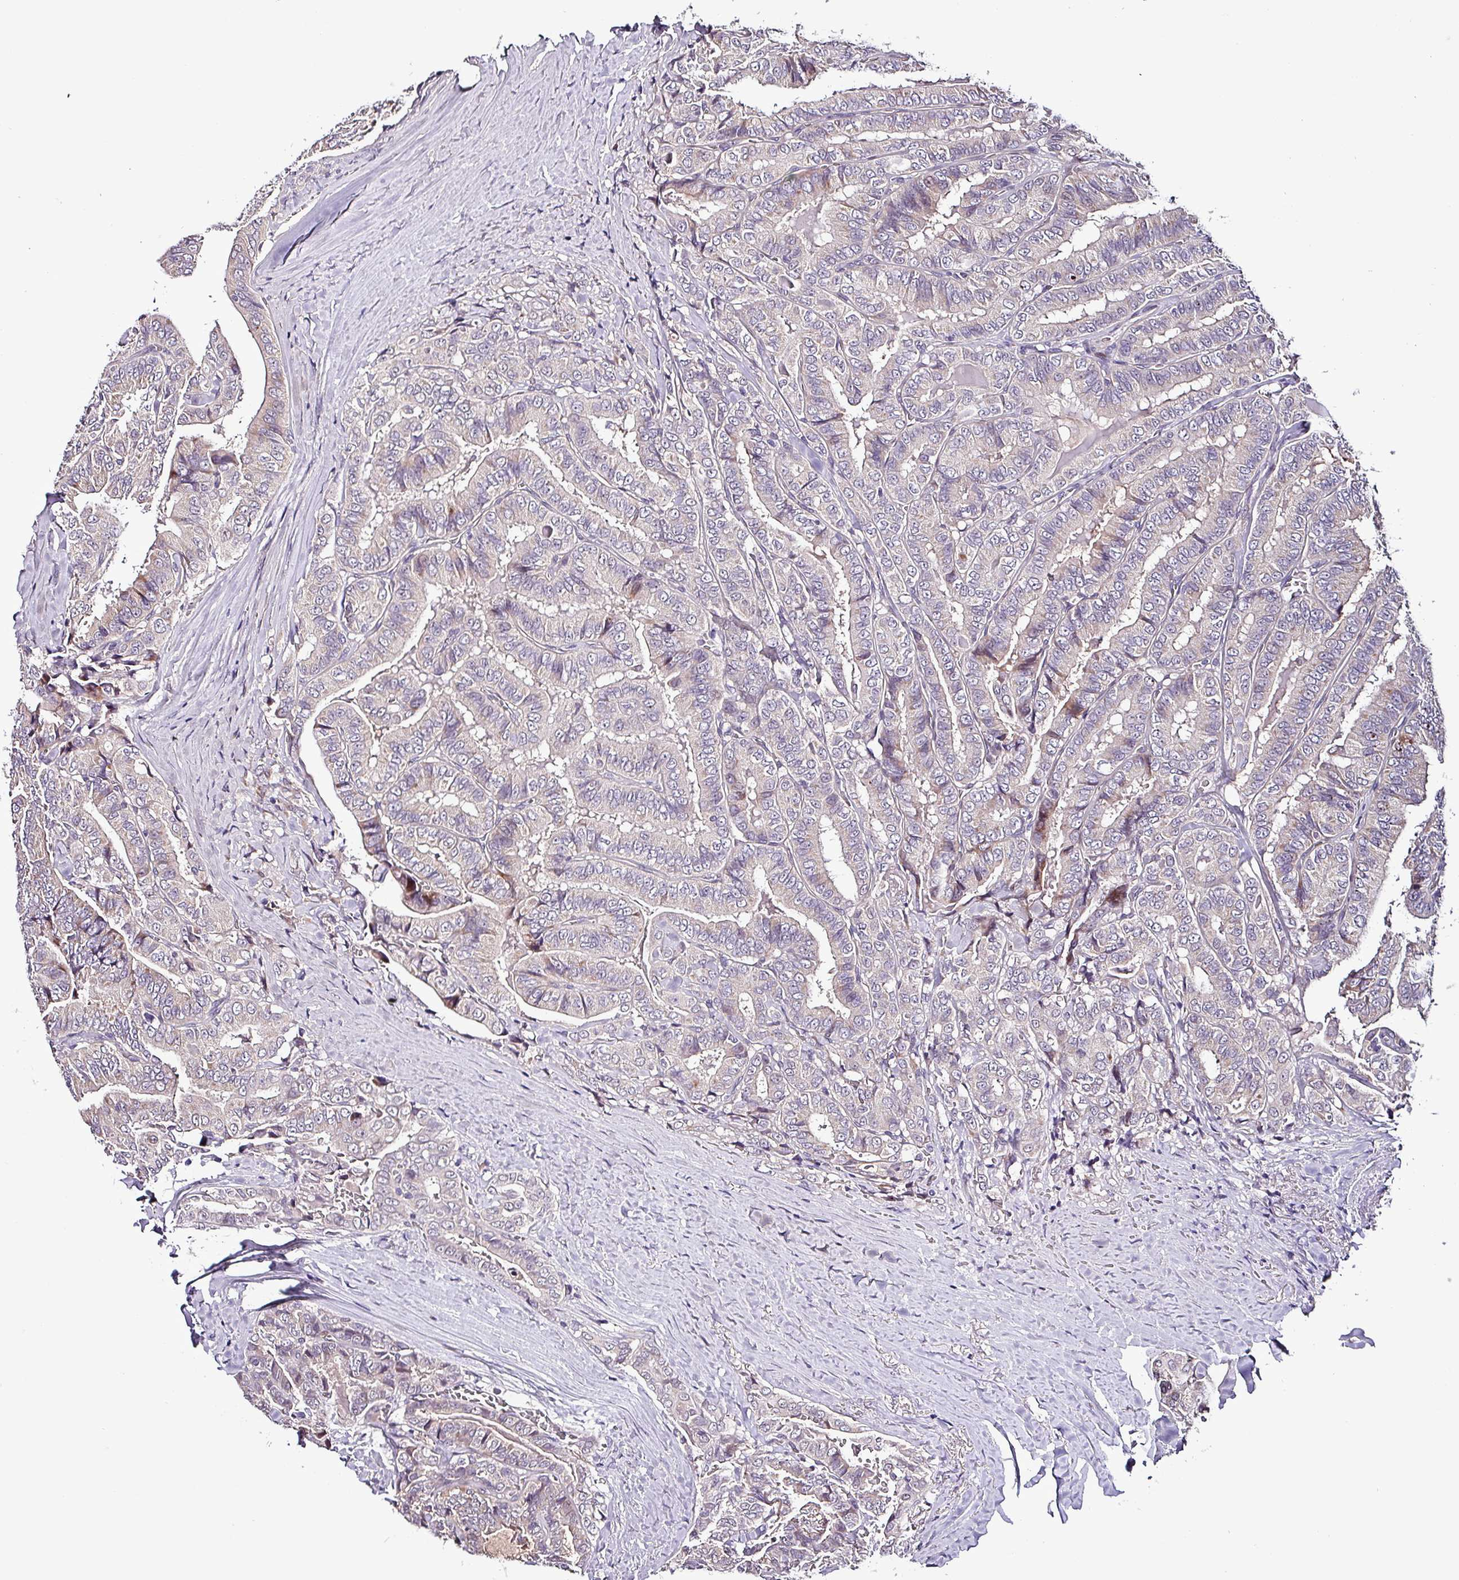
{"staining": {"intensity": "moderate", "quantity": "<25%", "location": "cytoplasmic/membranous"}, "tissue": "thyroid cancer", "cell_type": "Tumor cells", "image_type": "cancer", "snomed": [{"axis": "morphology", "description": "Papillary adenocarcinoma, NOS"}, {"axis": "topography", "description": "Thyroid gland"}], "caption": "This is an image of immunohistochemistry staining of thyroid cancer (papillary adenocarcinoma), which shows moderate positivity in the cytoplasmic/membranous of tumor cells.", "gene": "GRAPL", "patient": {"sex": "male", "age": 61}}